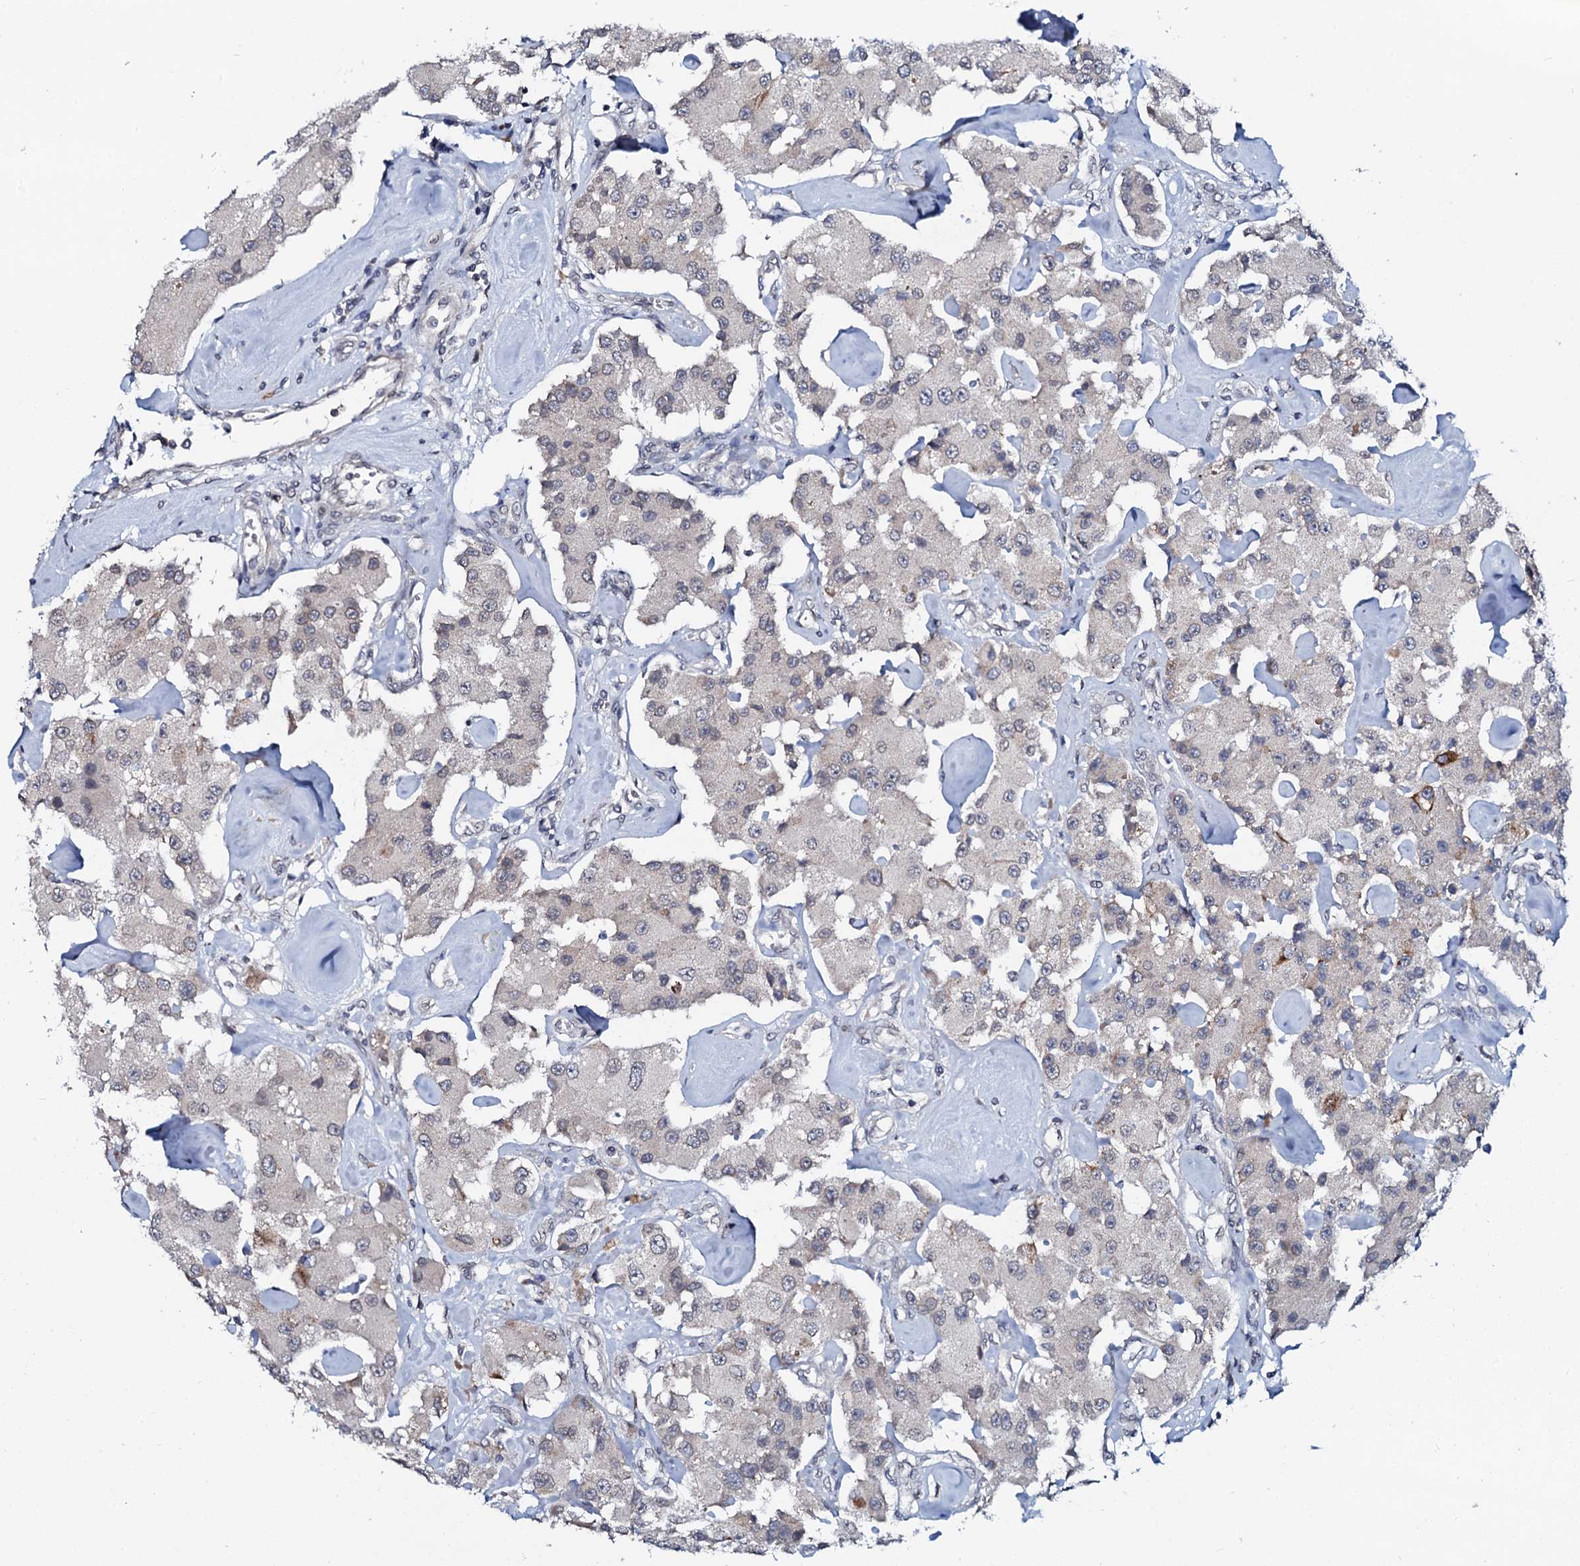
{"staining": {"intensity": "strong", "quantity": "<25%", "location": "cytoplasmic/membranous"}, "tissue": "carcinoid", "cell_type": "Tumor cells", "image_type": "cancer", "snomed": [{"axis": "morphology", "description": "Carcinoid, malignant, NOS"}, {"axis": "topography", "description": "Pancreas"}], "caption": "Immunohistochemistry staining of carcinoid (malignant), which demonstrates medium levels of strong cytoplasmic/membranous expression in about <25% of tumor cells indicating strong cytoplasmic/membranous protein expression. The staining was performed using DAB (3,3'-diaminobenzidine) (brown) for protein detection and nuclei were counterstained in hematoxylin (blue).", "gene": "SNTA1", "patient": {"sex": "male", "age": 41}}